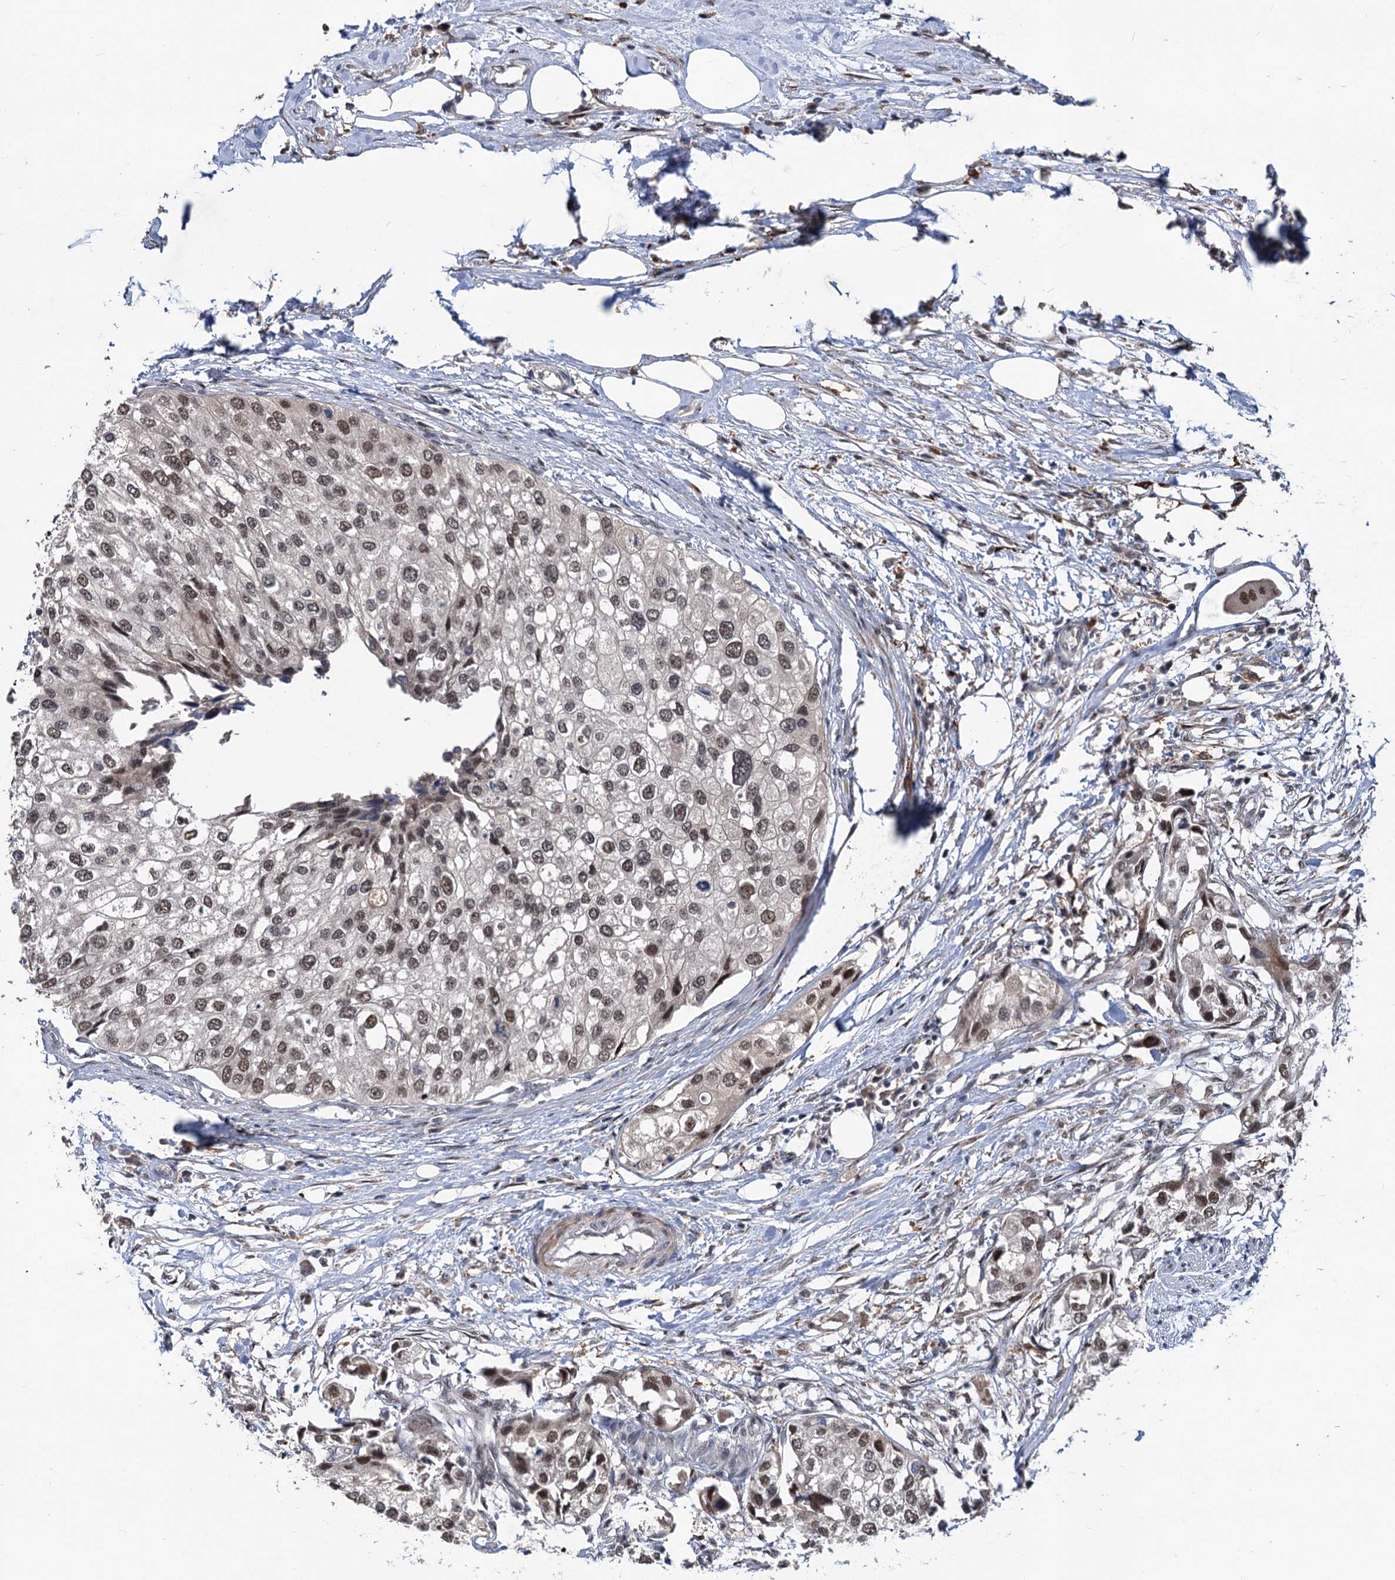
{"staining": {"intensity": "weak", "quantity": "25%-75%", "location": "nuclear"}, "tissue": "urothelial cancer", "cell_type": "Tumor cells", "image_type": "cancer", "snomed": [{"axis": "morphology", "description": "Urothelial carcinoma, High grade"}, {"axis": "topography", "description": "Urinary bladder"}], "caption": "The micrograph exhibits immunohistochemical staining of urothelial cancer. There is weak nuclear positivity is appreciated in approximately 25%-75% of tumor cells.", "gene": "PHF8", "patient": {"sex": "male", "age": 64}}